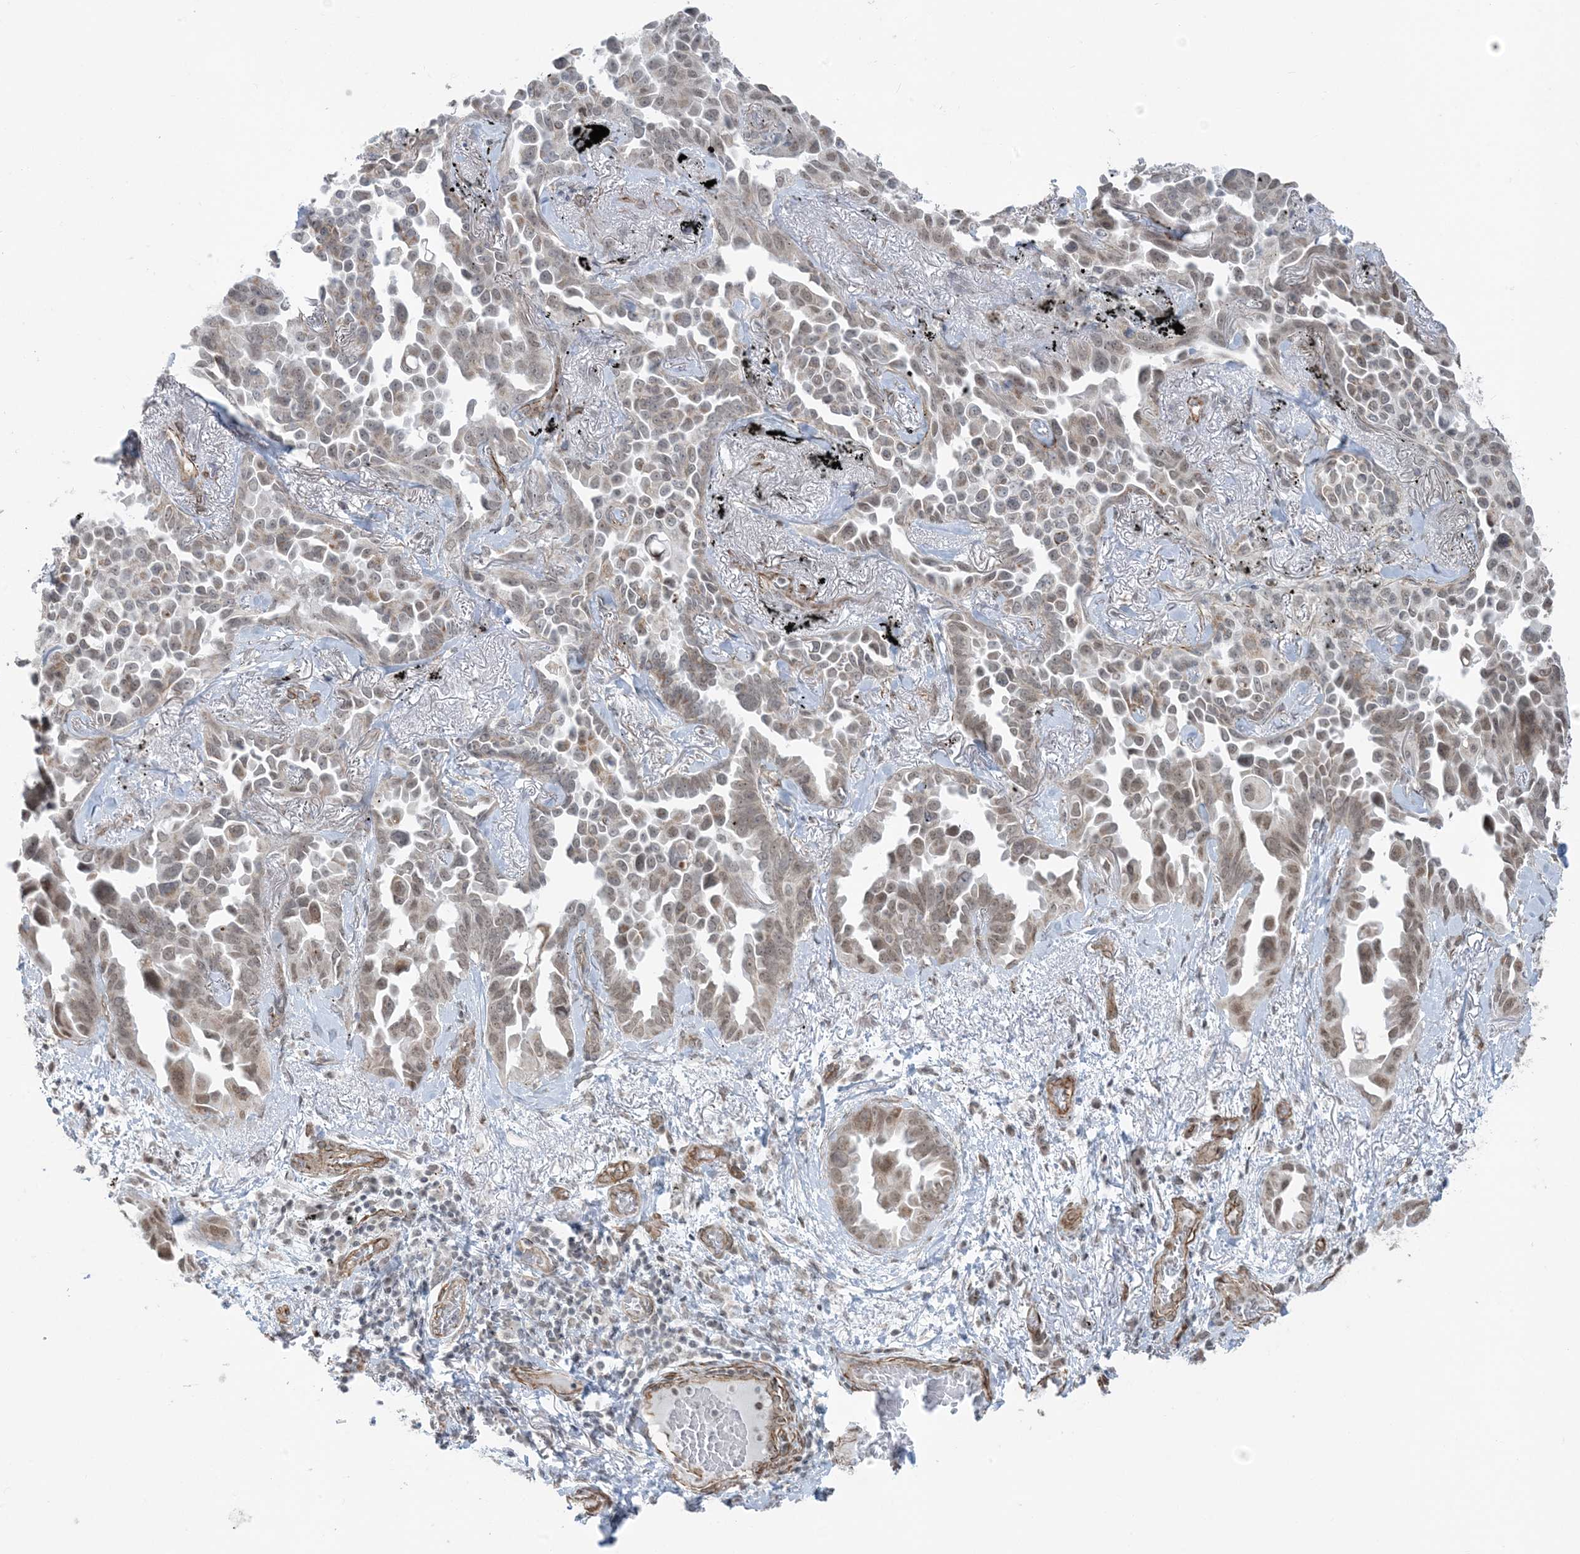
{"staining": {"intensity": "weak", "quantity": "25%-75%", "location": "nuclear"}, "tissue": "lung cancer", "cell_type": "Tumor cells", "image_type": "cancer", "snomed": [{"axis": "morphology", "description": "Adenocarcinoma, NOS"}, {"axis": "topography", "description": "Lung"}], "caption": "Protein analysis of lung cancer (adenocarcinoma) tissue exhibits weak nuclear staining in approximately 25%-75% of tumor cells.", "gene": "CHCHD4", "patient": {"sex": "female", "age": 67}}